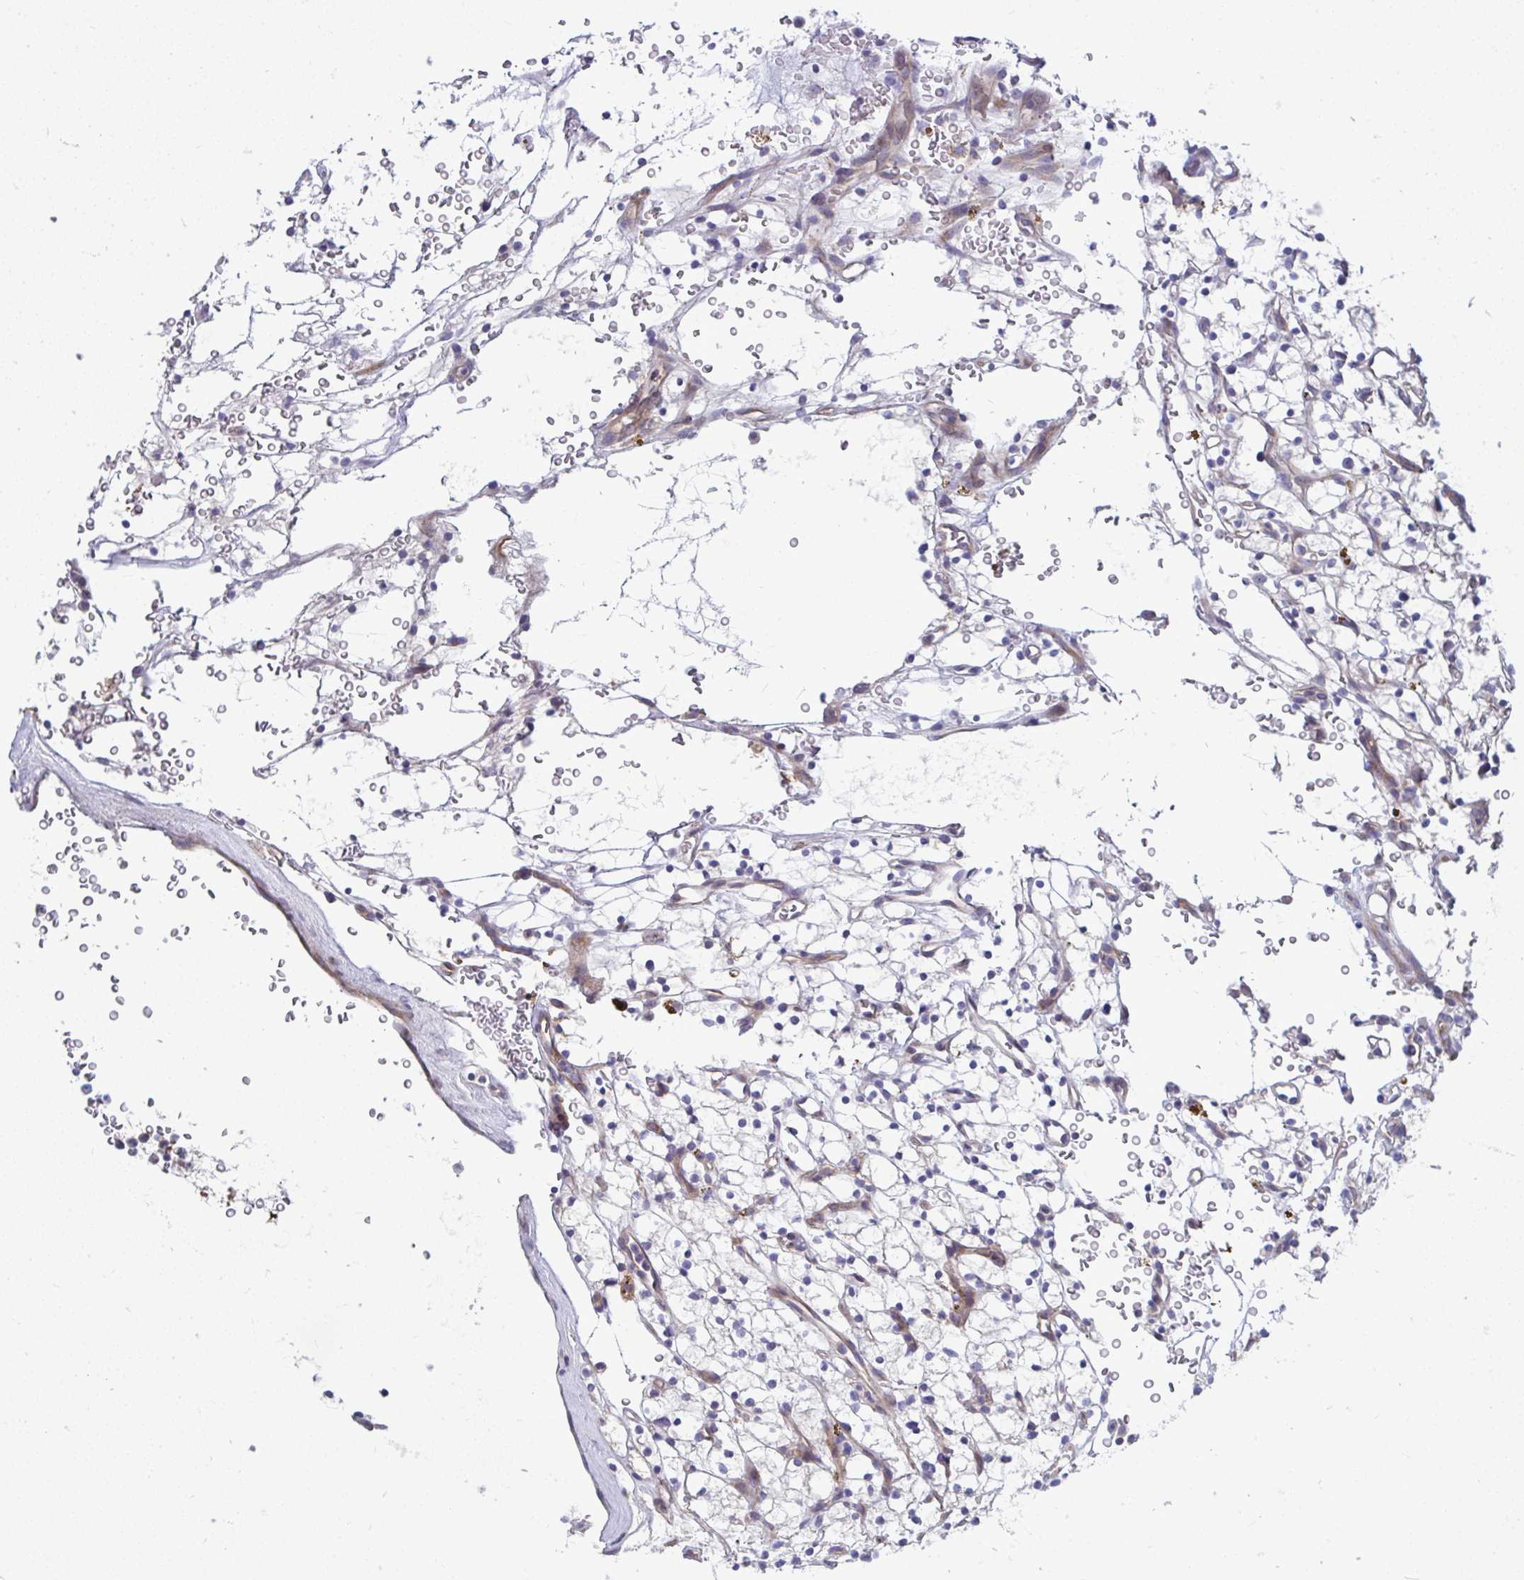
{"staining": {"intensity": "negative", "quantity": "none", "location": "none"}, "tissue": "renal cancer", "cell_type": "Tumor cells", "image_type": "cancer", "snomed": [{"axis": "morphology", "description": "Adenocarcinoma, NOS"}, {"axis": "topography", "description": "Kidney"}], "caption": "IHC photomicrograph of neoplastic tissue: human renal adenocarcinoma stained with DAB displays no significant protein staining in tumor cells.", "gene": "PIGZ", "patient": {"sex": "female", "age": 64}}